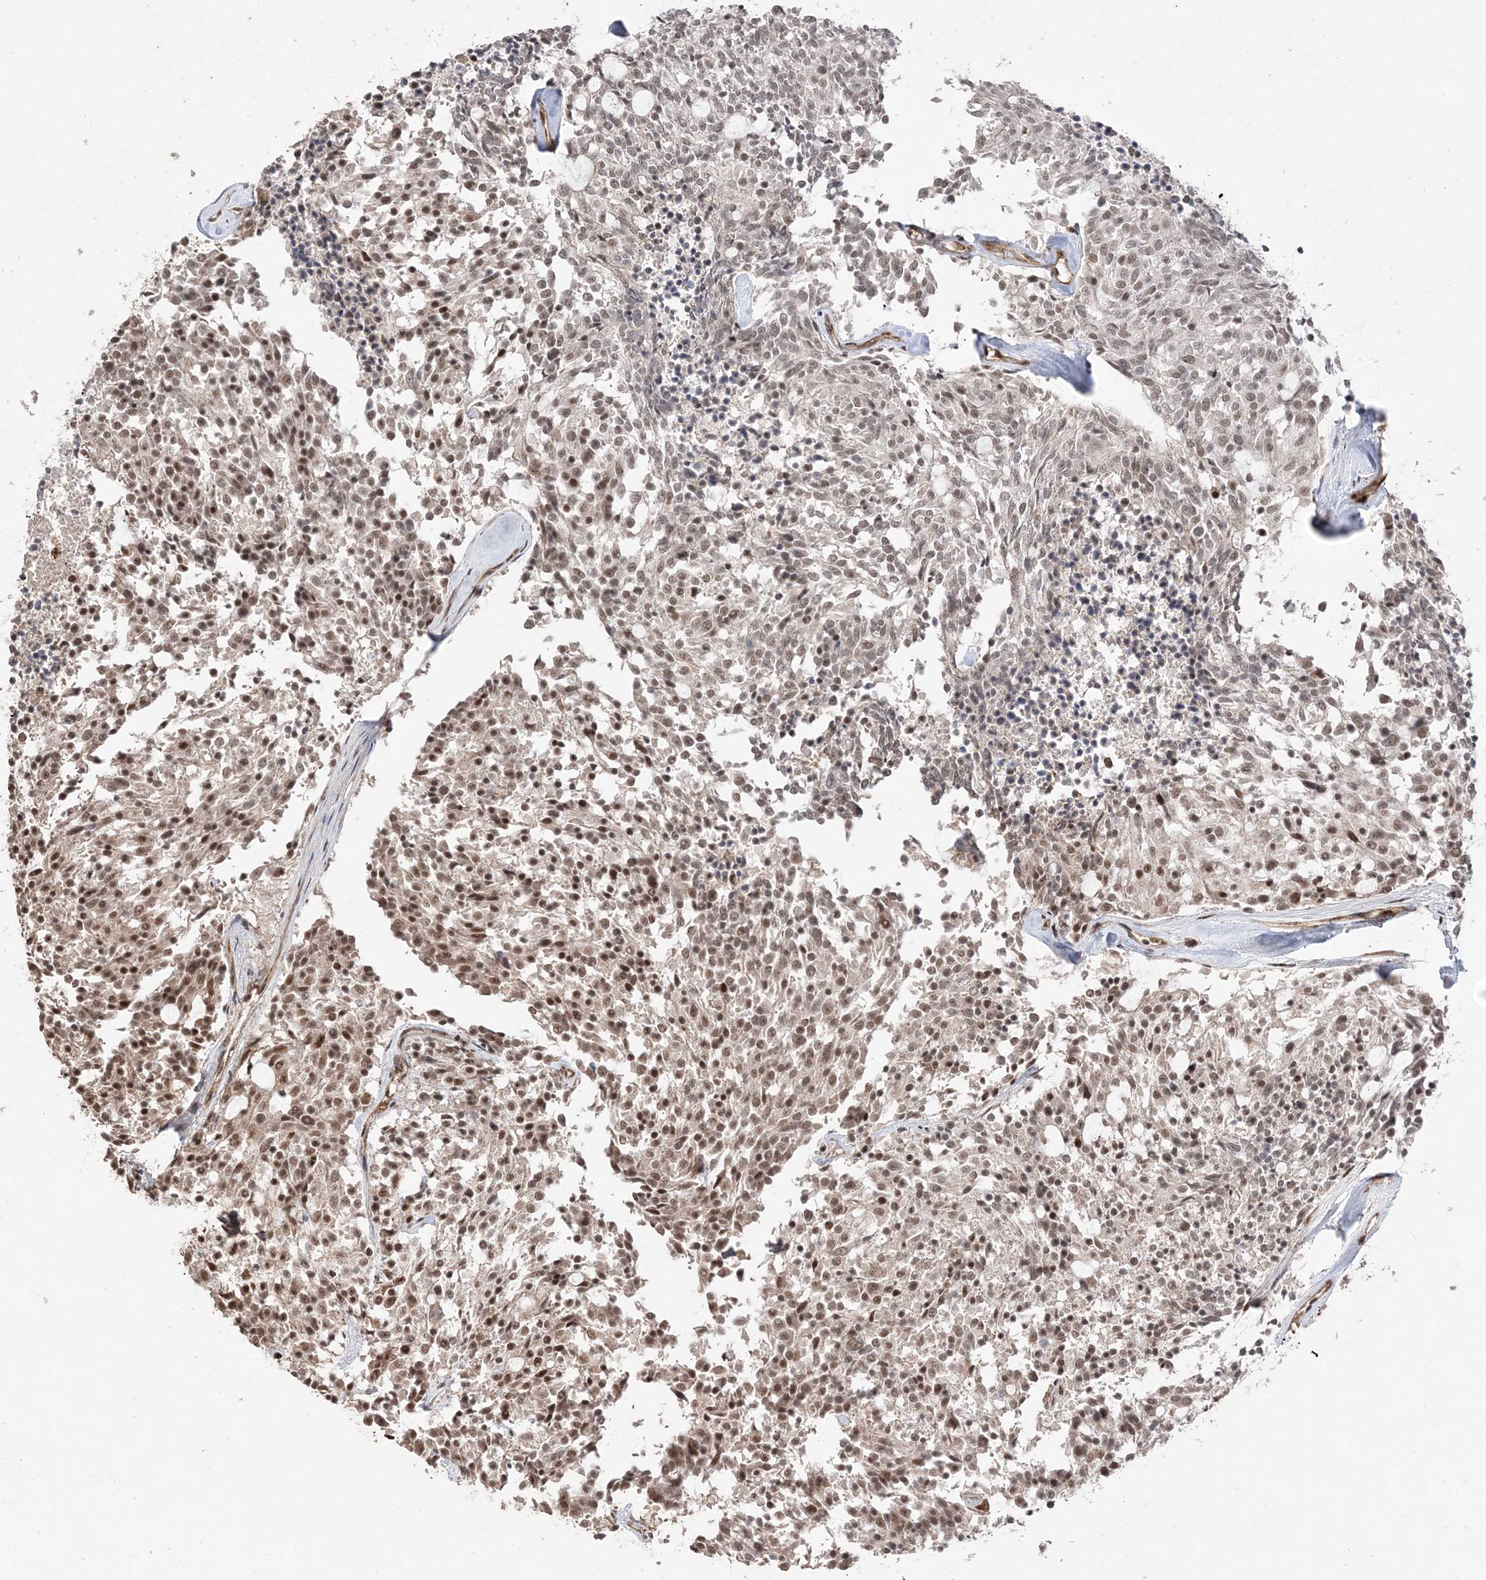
{"staining": {"intensity": "moderate", "quantity": ">75%", "location": "nuclear"}, "tissue": "carcinoid", "cell_type": "Tumor cells", "image_type": "cancer", "snomed": [{"axis": "morphology", "description": "Carcinoid, malignant, NOS"}, {"axis": "topography", "description": "Pancreas"}], "caption": "A medium amount of moderate nuclear expression is appreciated in about >75% of tumor cells in carcinoid (malignant) tissue.", "gene": "RBM17", "patient": {"sex": "female", "age": 54}}